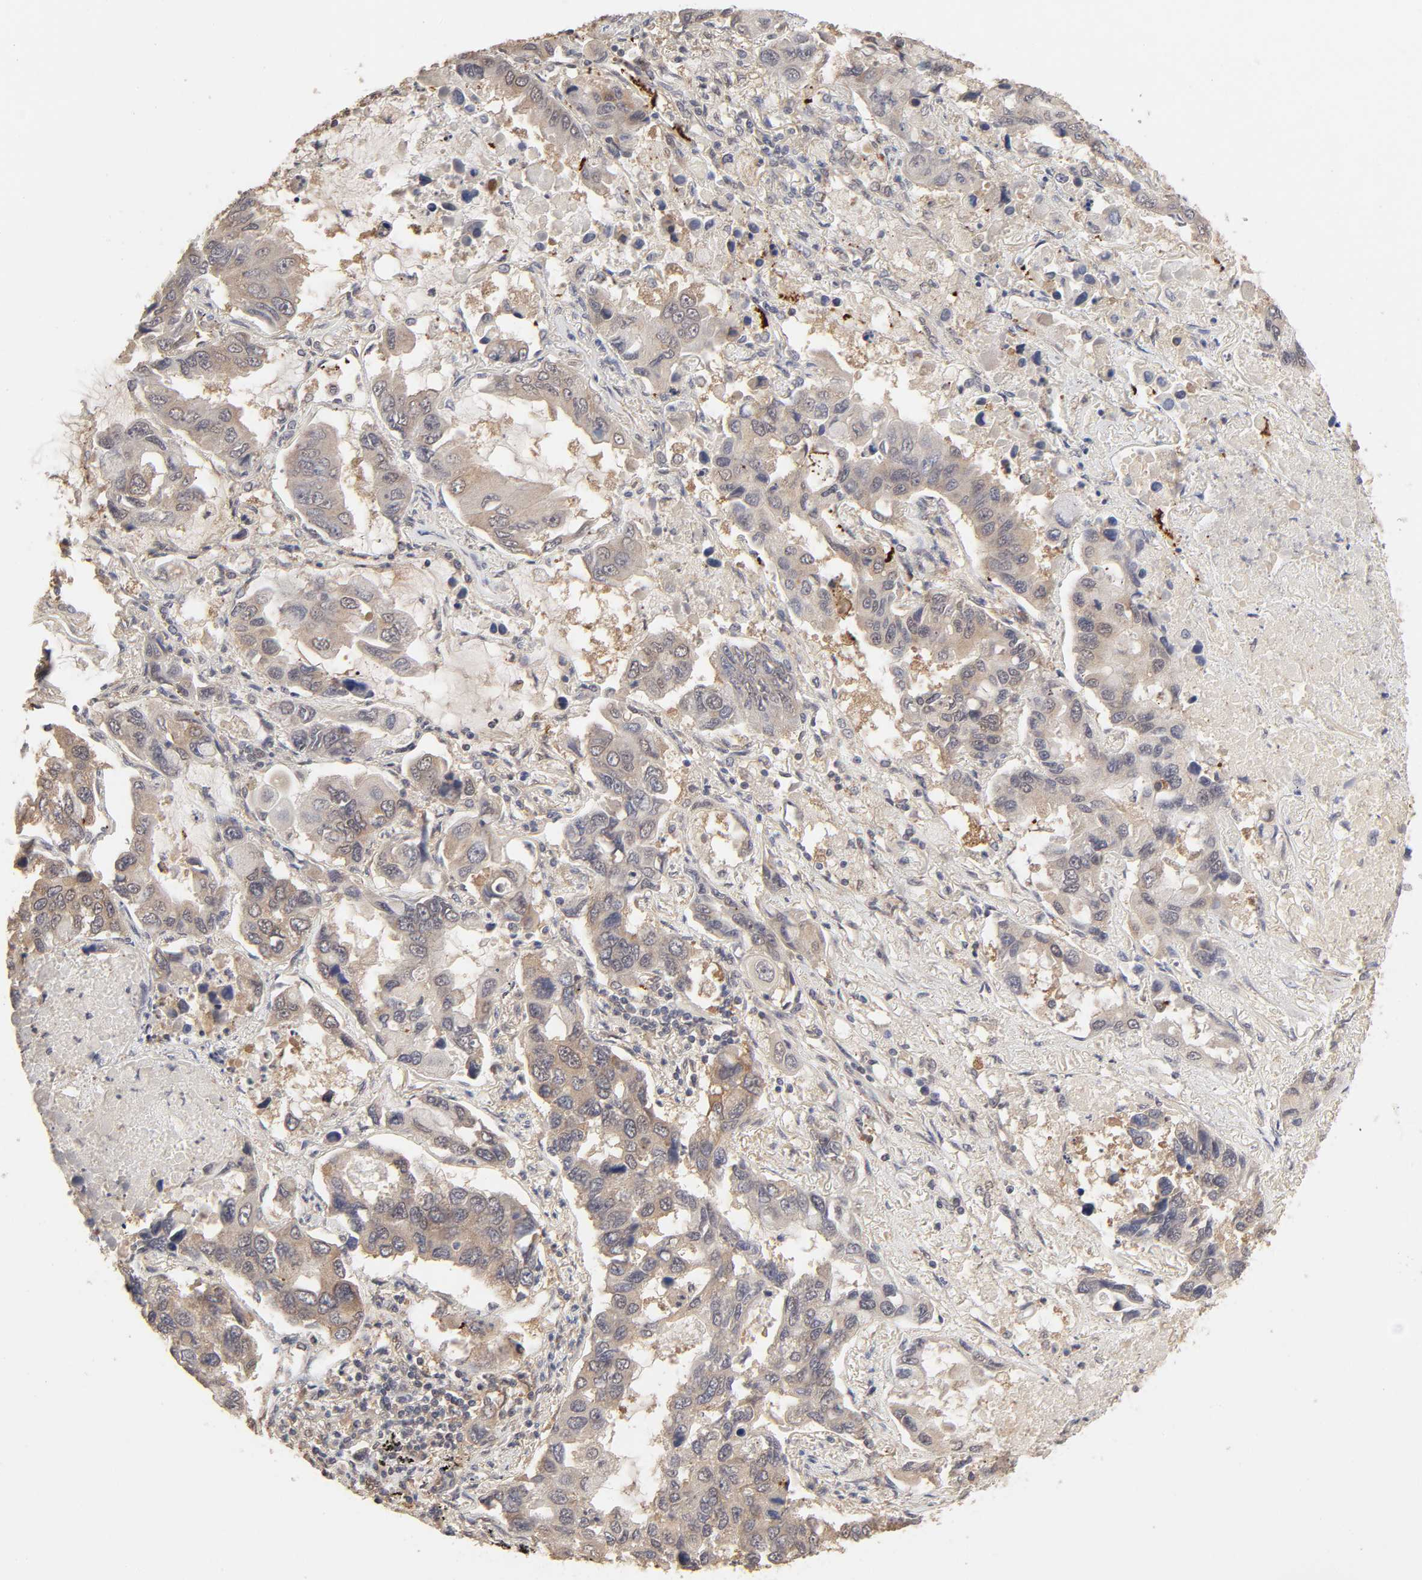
{"staining": {"intensity": "weak", "quantity": ">75%", "location": "cytoplasmic/membranous"}, "tissue": "lung cancer", "cell_type": "Tumor cells", "image_type": "cancer", "snomed": [{"axis": "morphology", "description": "Adenocarcinoma, NOS"}, {"axis": "topography", "description": "Lung"}], "caption": "The immunohistochemical stain labels weak cytoplasmic/membranous positivity in tumor cells of lung adenocarcinoma tissue.", "gene": "MAPK1", "patient": {"sex": "male", "age": 64}}